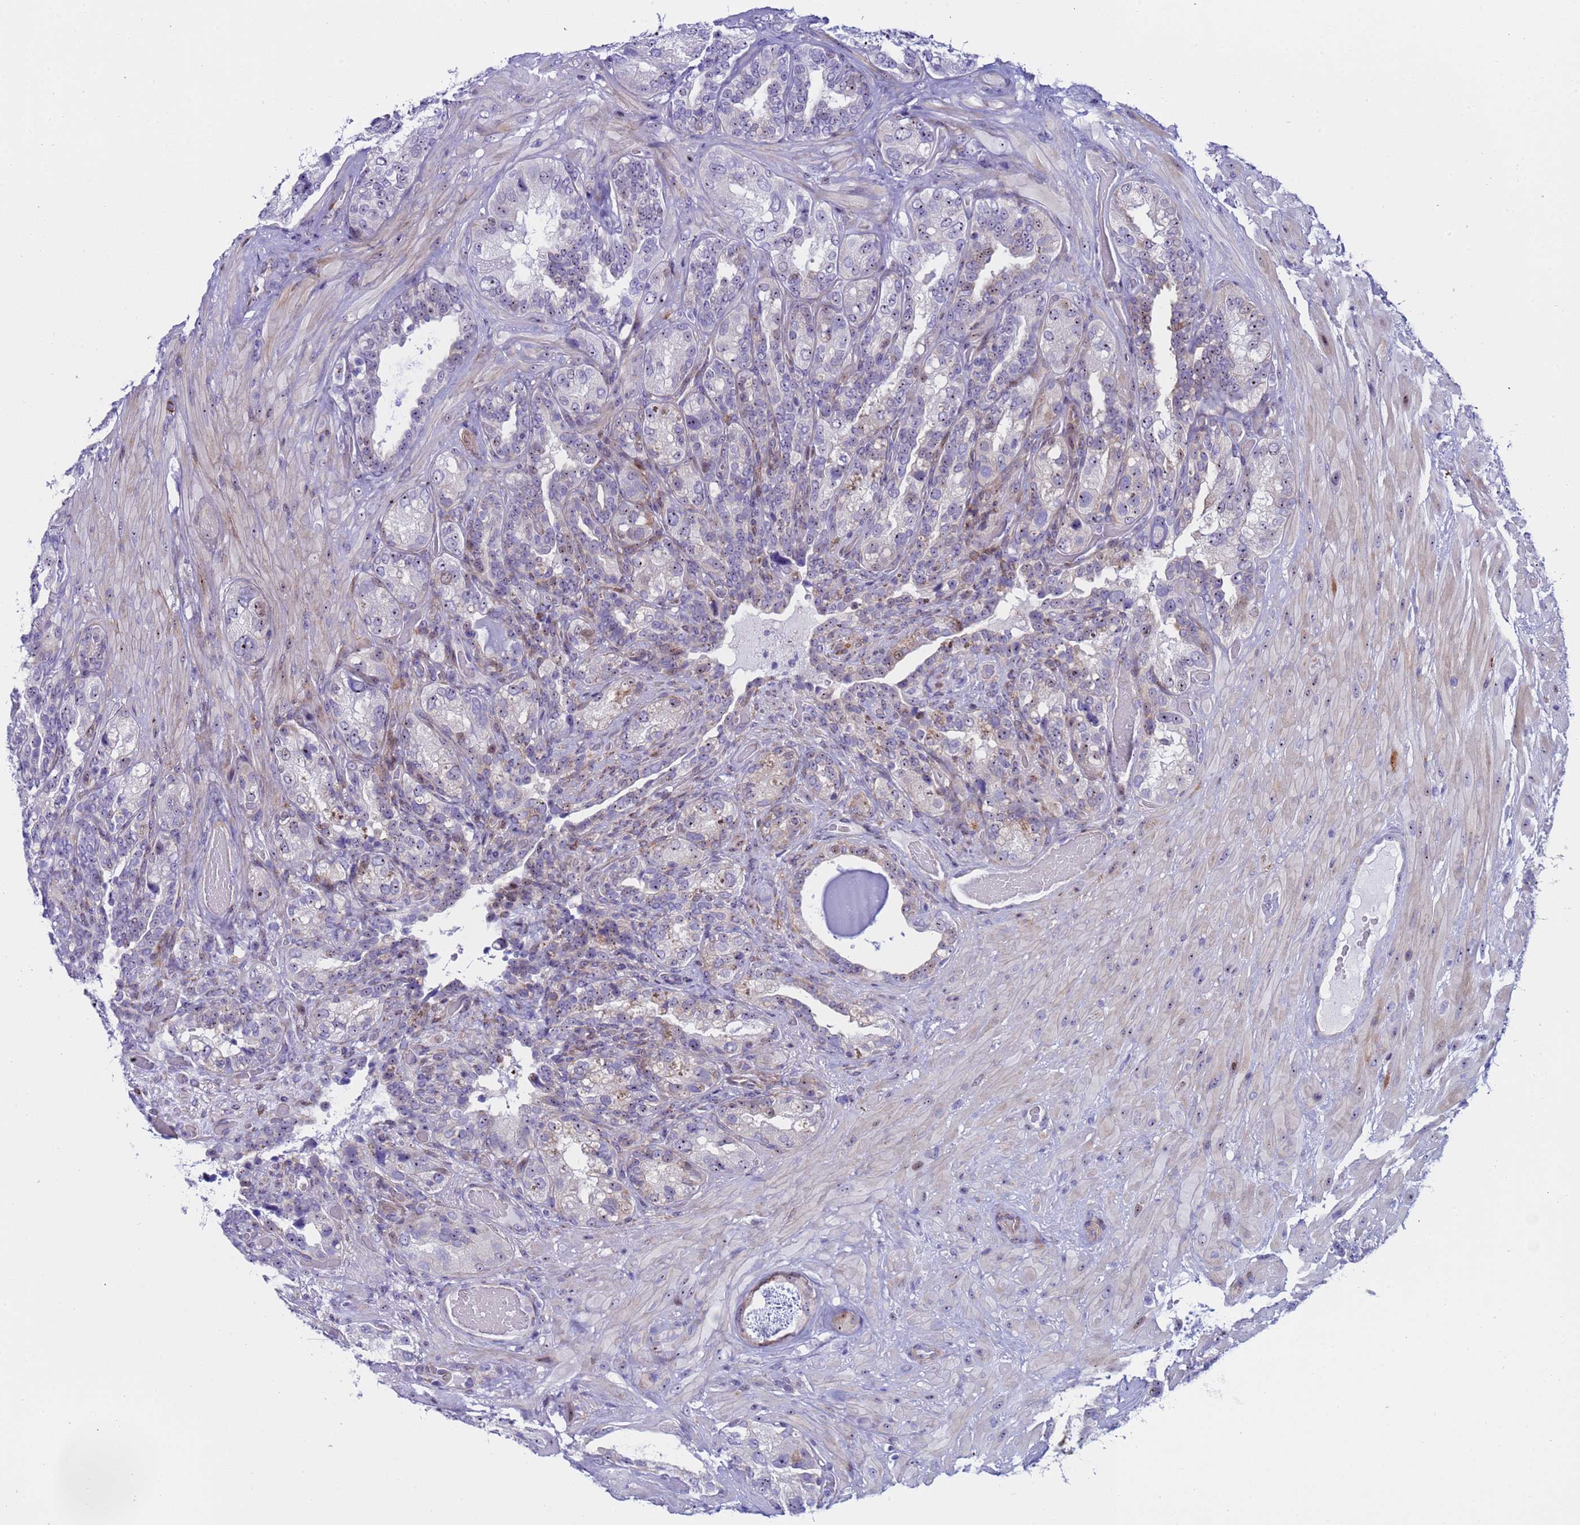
{"staining": {"intensity": "weak", "quantity": "<25%", "location": "nuclear"}, "tissue": "seminal vesicle", "cell_type": "Glandular cells", "image_type": "normal", "snomed": [{"axis": "morphology", "description": "Normal tissue, NOS"}, {"axis": "topography", "description": "Seminal veicle"}, {"axis": "topography", "description": "Peripheral nerve tissue"}], "caption": "Immunohistochemistry (IHC) histopathology image of benign human seminal vesicle stained for a protein (brown), which shows no expression in glandular cells.", "gene": "POP5", "patient": {"sex": "male", "age": 67}}